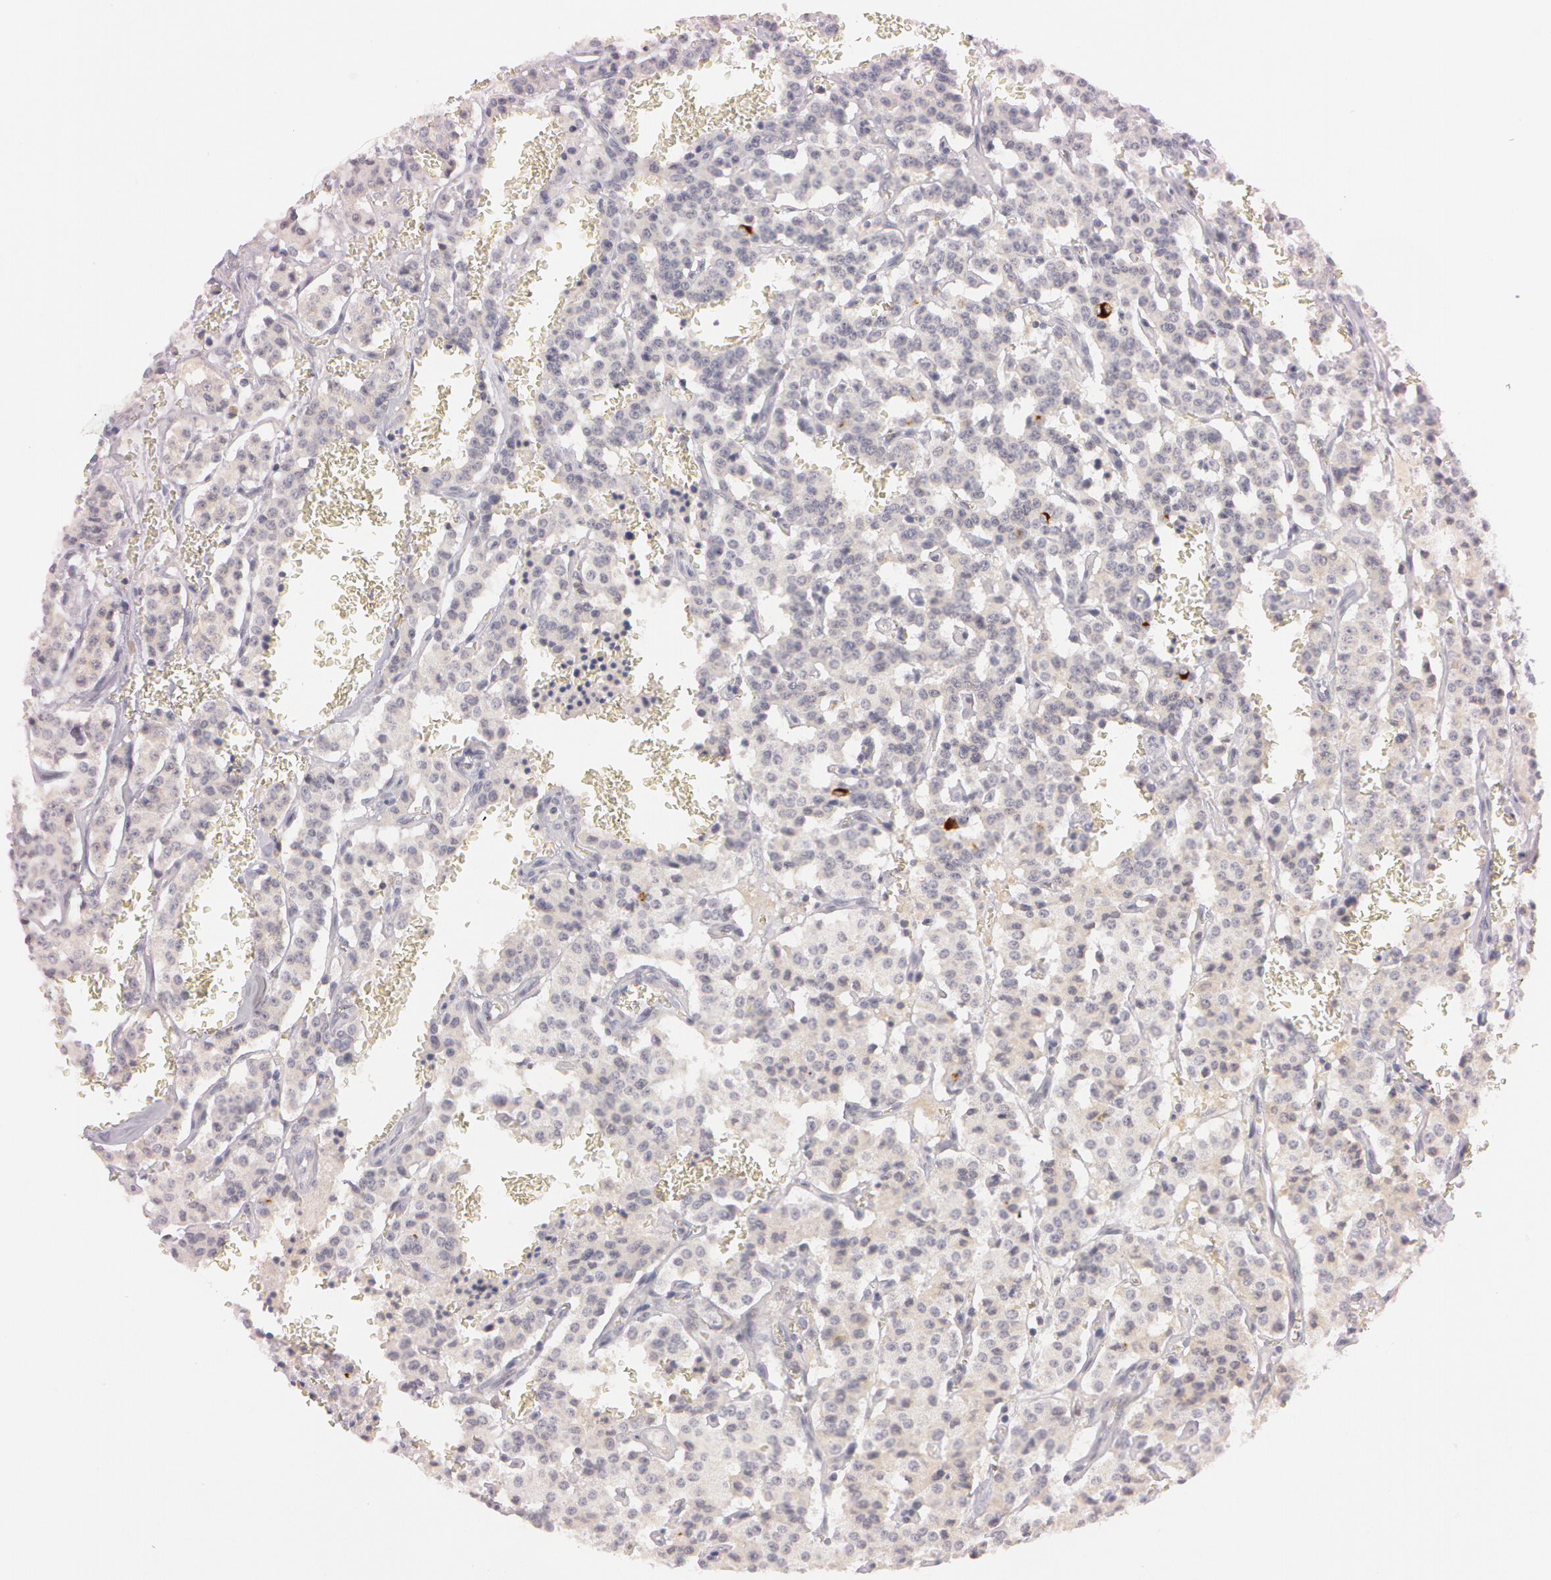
{"staining": {"intensity": "weak", "quantity": "<25%", "location": "cytoplasmic/membranous"}, "tissue": "carcinoid", "cell_type": "Tumor cells", "image_type": "cancer", "snomed": [{"axis": "morphology", "description": "Carcinoid, malignant, NOS"}, {"axis": "topography", "description": "Bronchus"}], "caption": "This is a photomicrograph of immunohistochemistry (IHC) staining of malignant carcinoid, which shows no positivity in tumor cells. Nuclei are stained in blue.", "gene": "MXRA5", "patient": {"sex": "male", "age": 55}}